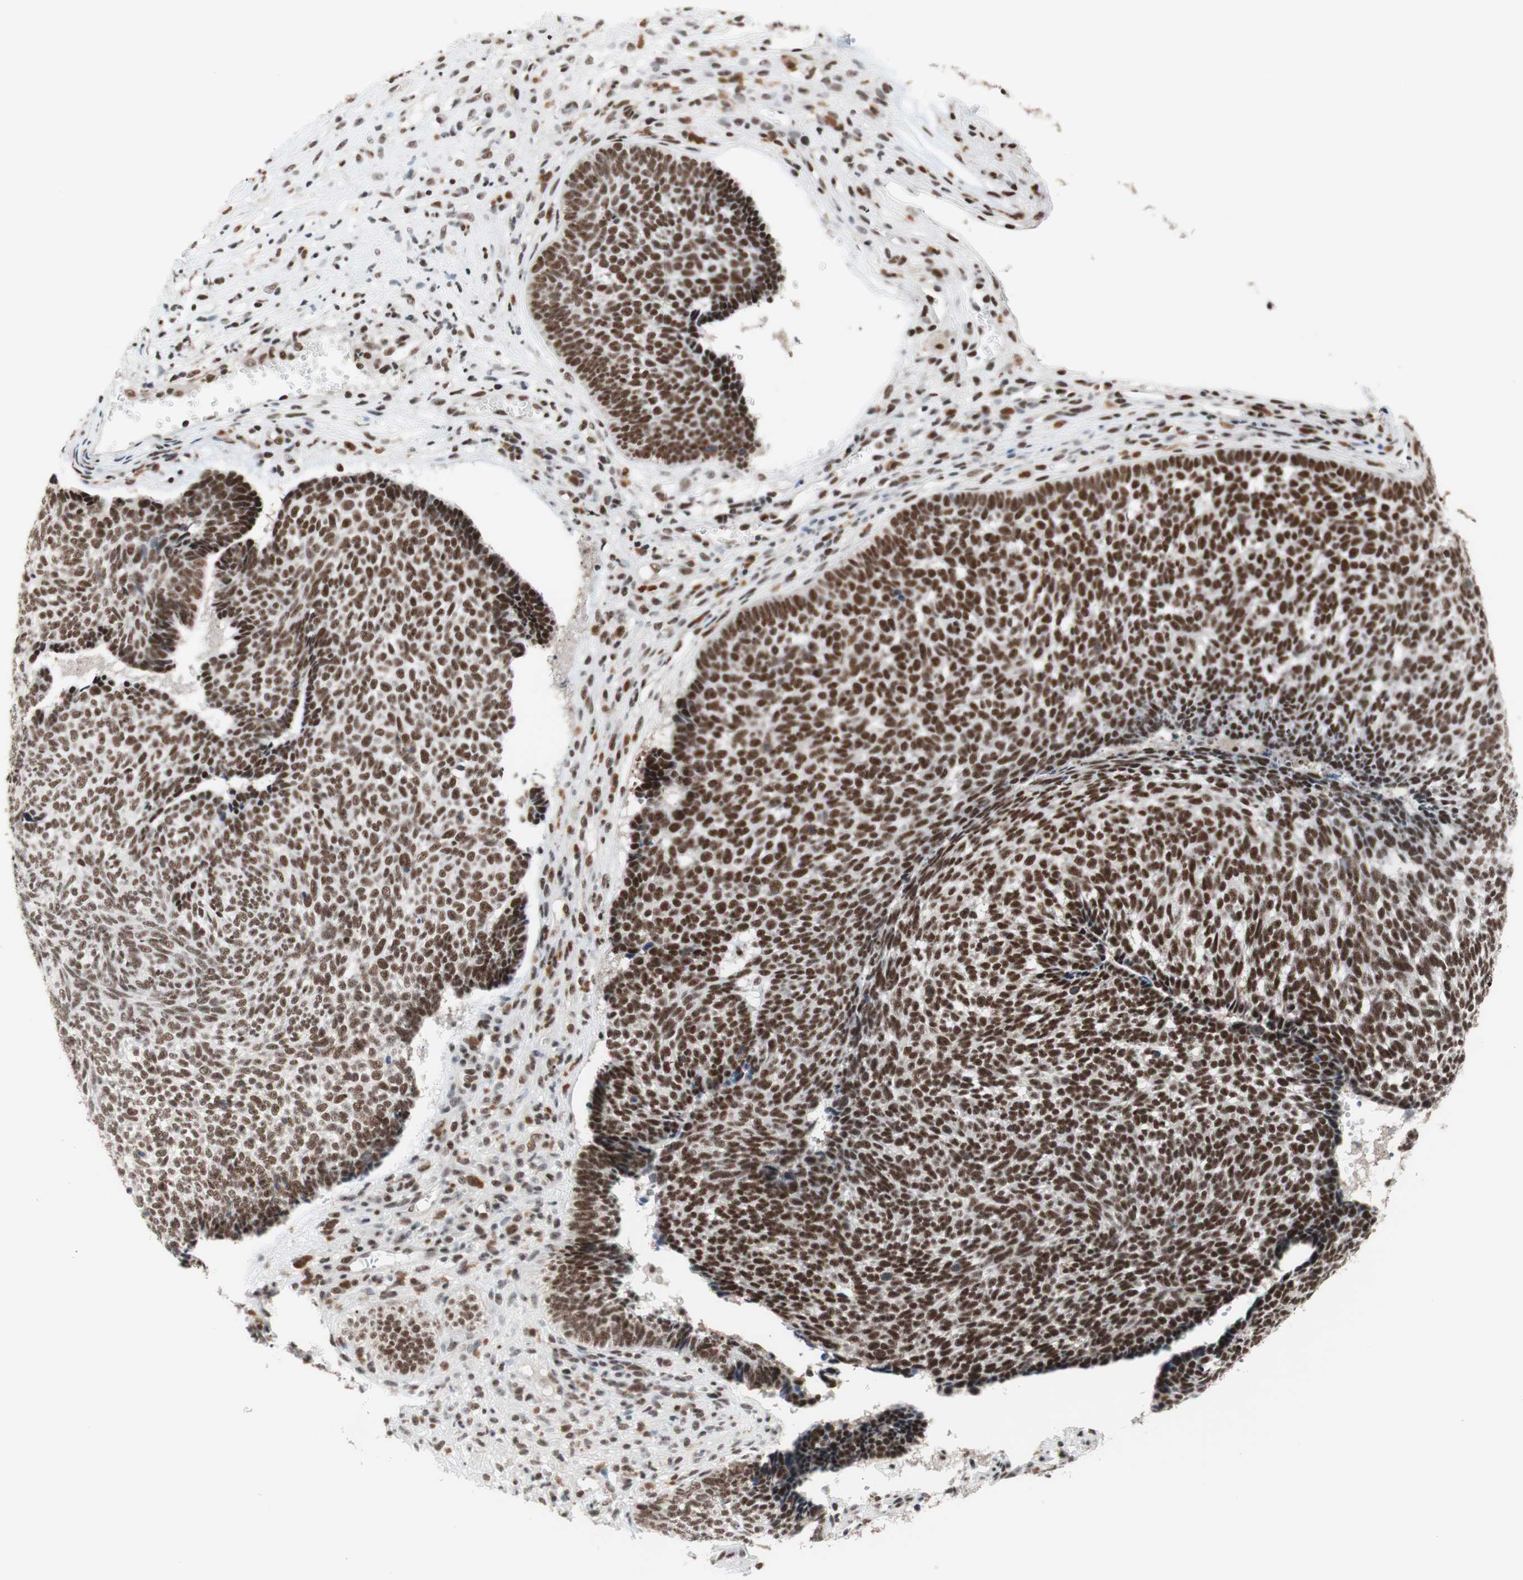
{"staining": {"intensity": "strong", "quantity": ">75%", "location": "nuclear"}, "tissue": "skin cancer", "cell_type": "Tumor cells", "image_type": "cancer", "snomed": [{"axis": "morphology", "description": "Basal cell carcinoma"}, {"axis": "topography", "description": "Skin"}], "caption": "Brown immunohistochemical staining in human basal cell carcinoma (skin) exhibits strong nuclear positivity in about >75% of tumor cells. Using DAB (3,3'-diaminobenzidine) (brown) and hematoxylin (blue) stains, captured at high magnification using brightfield microscopy.", "gene": "PRPF19", "patient": {"sex": "male", "age": 84}}